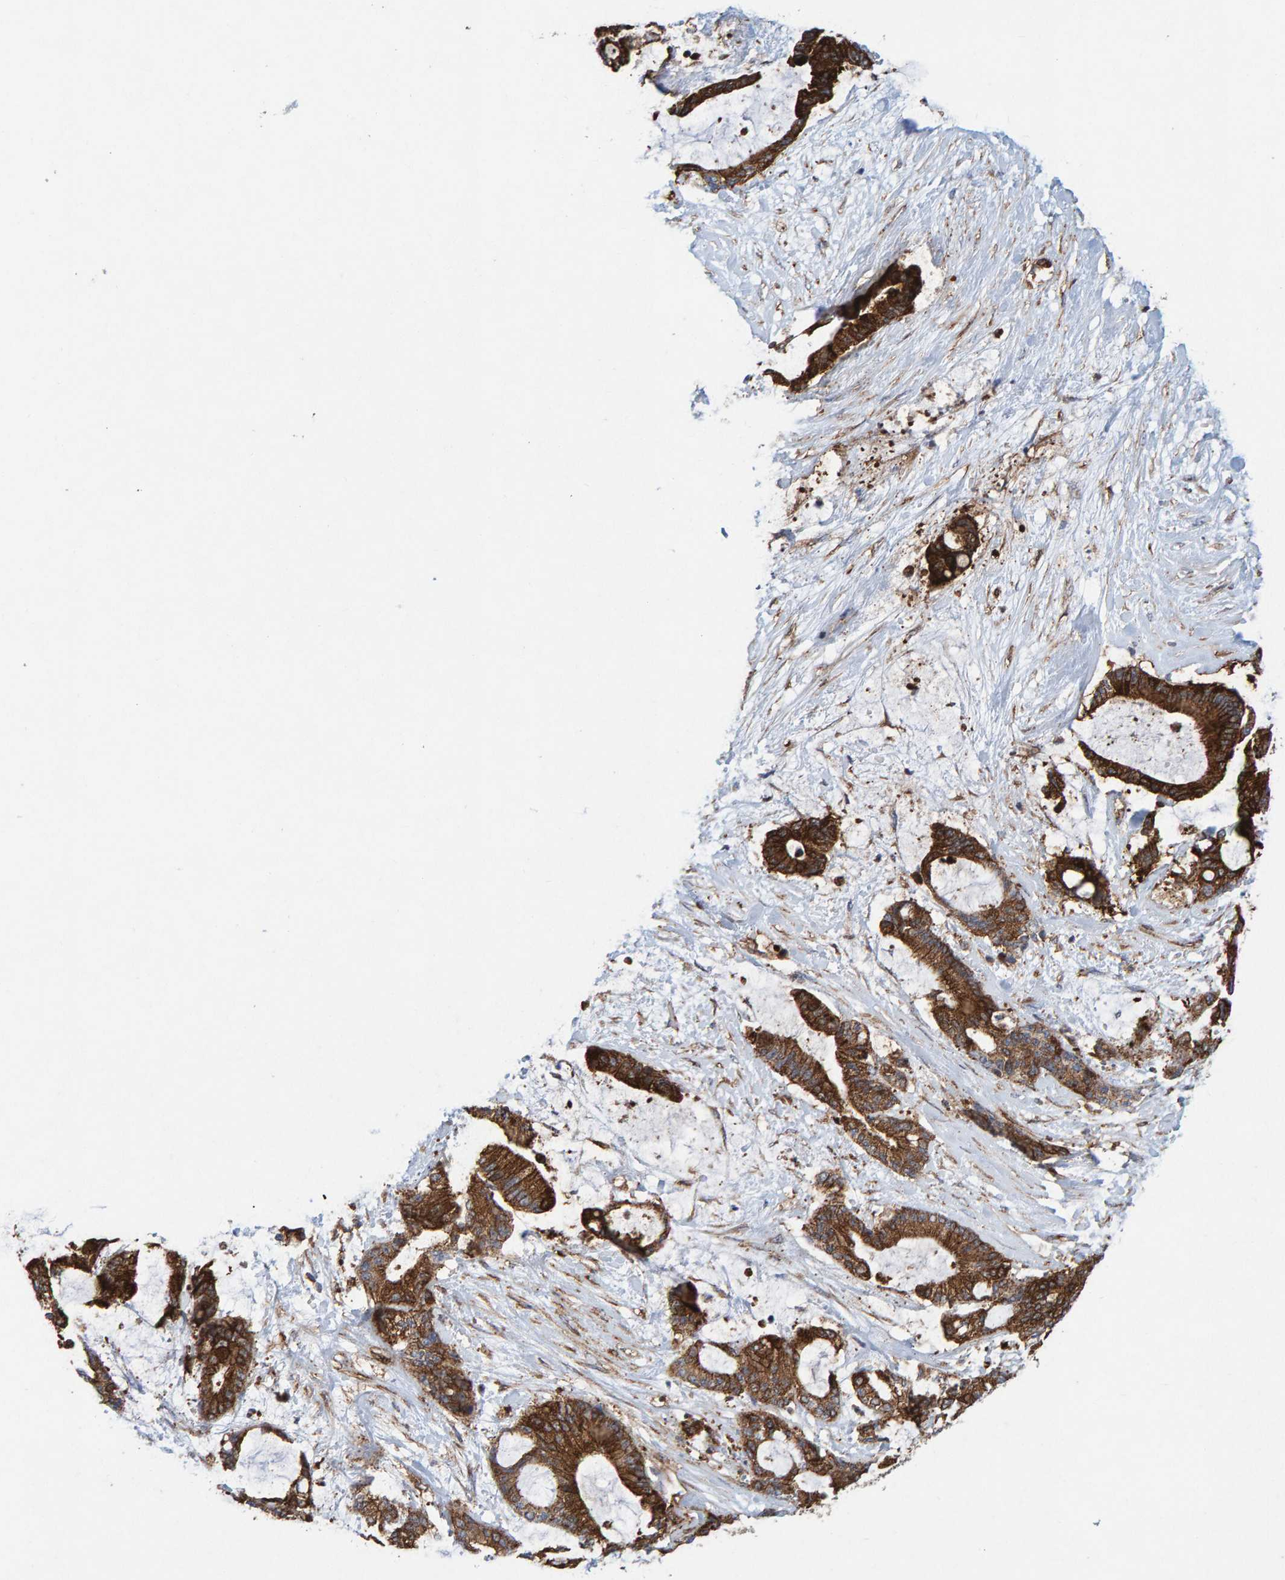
{"staining": {"intensity": "strong", "quantity": ">75%", "location": "cytoplasmic/membranous"}, "tissue": "liver cancer", "cell_type": "Tumor cells", "image_type": "cancer", "snomed": [{"axis": "morphology", "description": "Cholangiocarcinoma"}, {"axis": "topography", "description": "Liver"}], "caption": "Strong cytoplasmic/membranous protein staining is seen in about >75% of tumor cells in cholangiocarcinoma (liver). Immunohistochemistry (ihc) stains the protein in brown and the nuclei are stained blue.", "gene": "MVP", "patient": {"sex": "female", "age": 73}}